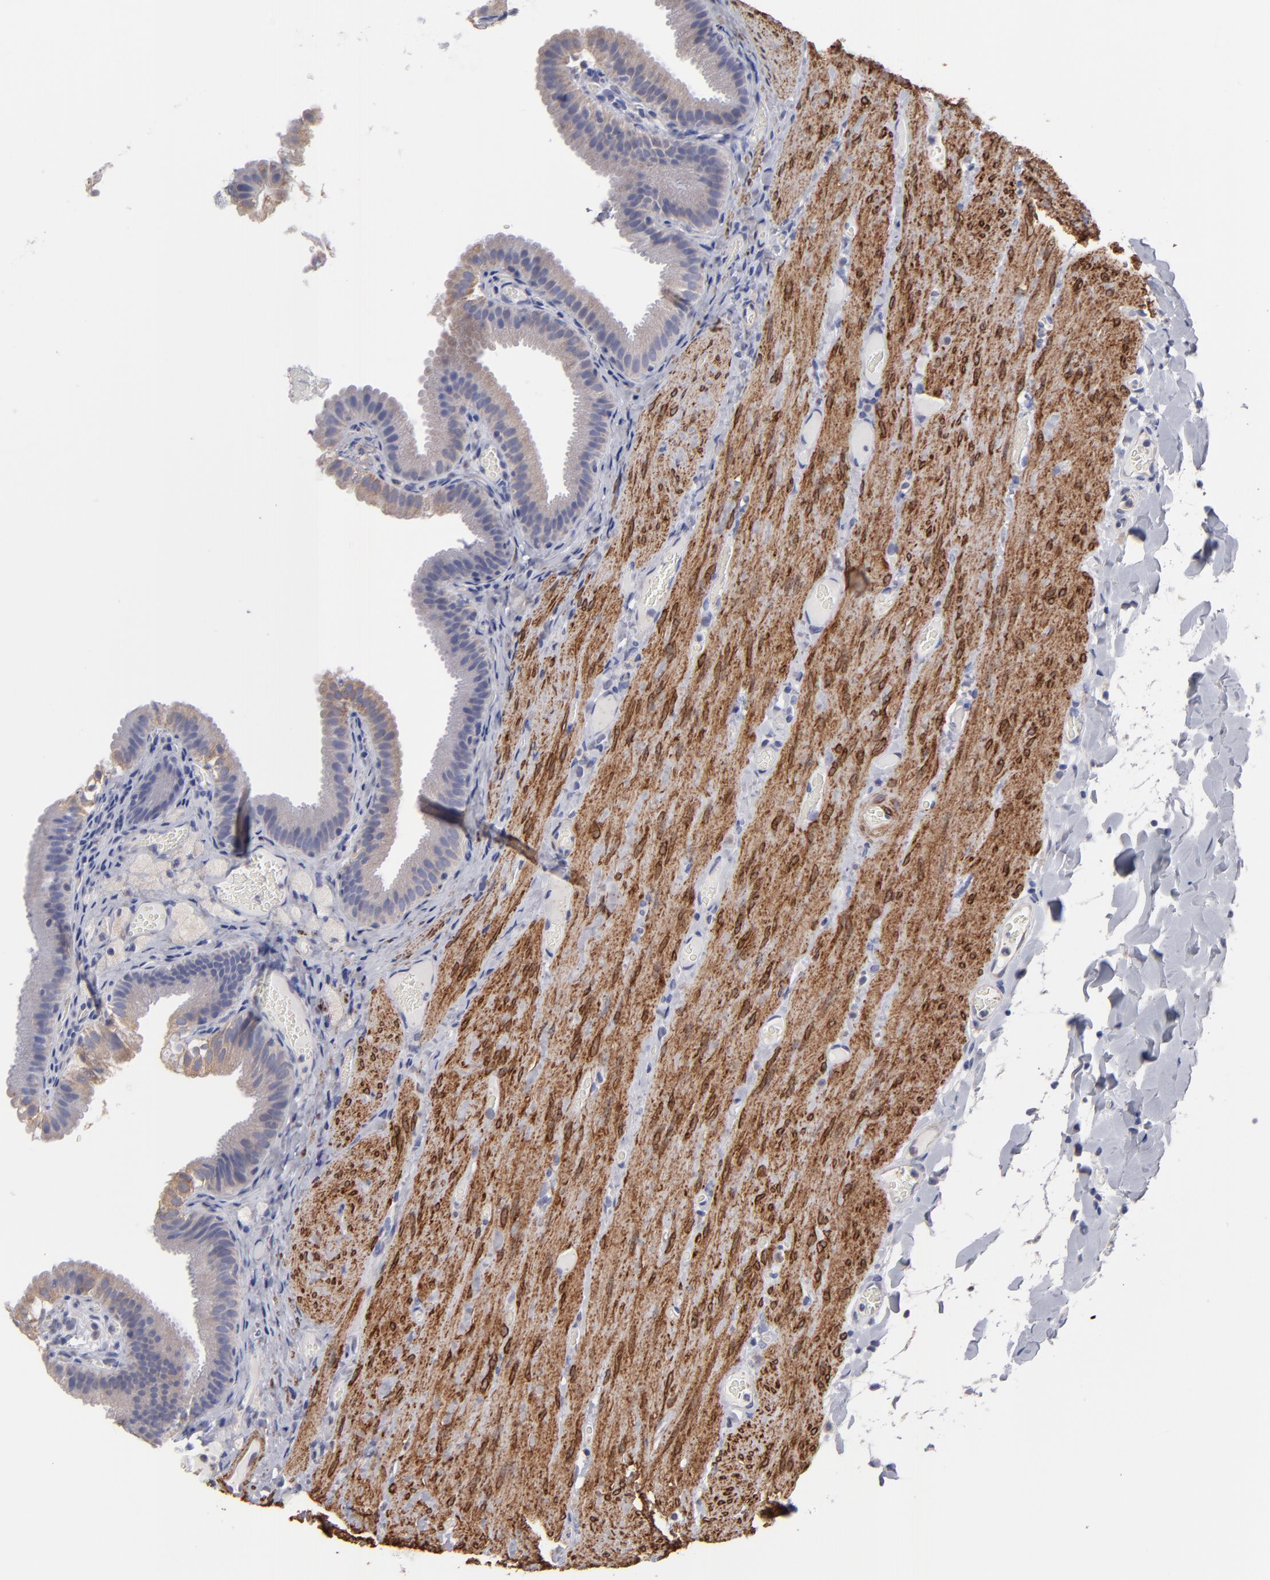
{"staining": {"intensity": "weak", "quantity": ">75%", "location": "cytoplasmic/membranous"}, "tissue": "gallbladder", "cell_type": "Glandular cells", "image_type": "normal", "snomed": [{"axis": "morphology", "description": "Normal tissue, NOS"}, {"axis": "topography", "description": "Gallbladder"}], "caption": "The photomicrograph demonstrates immunohistochemical staining of unremarkable gallbladder. There is weak cytoplasmic/membranous positivity is appreciated in approximately >75% of glandular cells.", "gene": "SLMAP", "patient": {"sex": "female", "age": 24}}